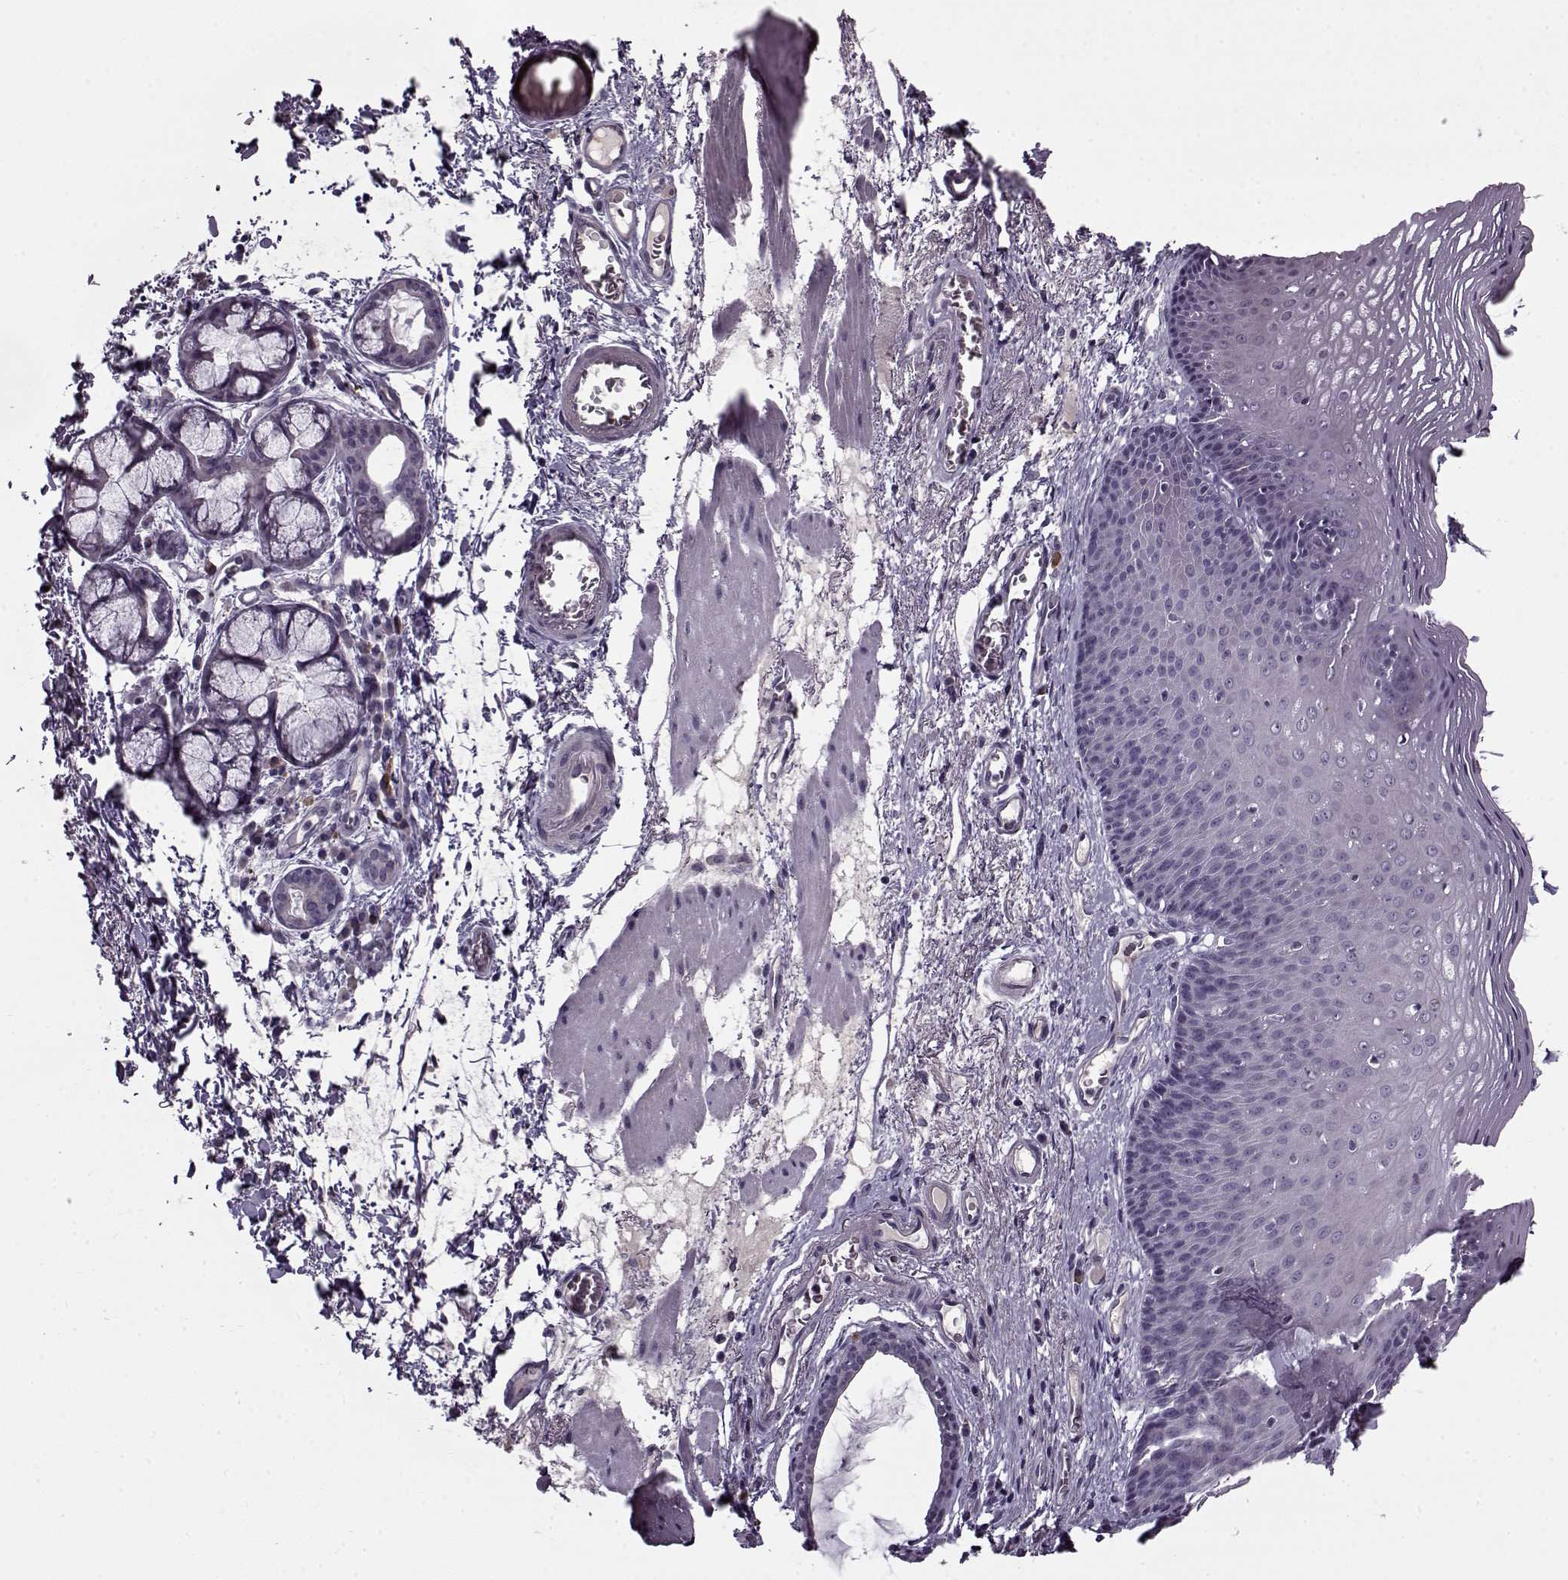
{"staining": {"intensity": "negative", "quantity": "none", "location": "none"}, "tissue": "esophagus", "cell_type": "Squamous epithelial cells", "image_type": "normal", "snomed": [{"axis": "morphology", "description": "Normal tissue, NOS"}, {"axis": "topography", "description": "Esophagus"}], "caption": "Immunohistochemical staining of normal human esophagus demonstrates no significant staining in squamous epithelial cells.", "gene": "KRT9", "patient": {"sex": "male", "age": 76}}